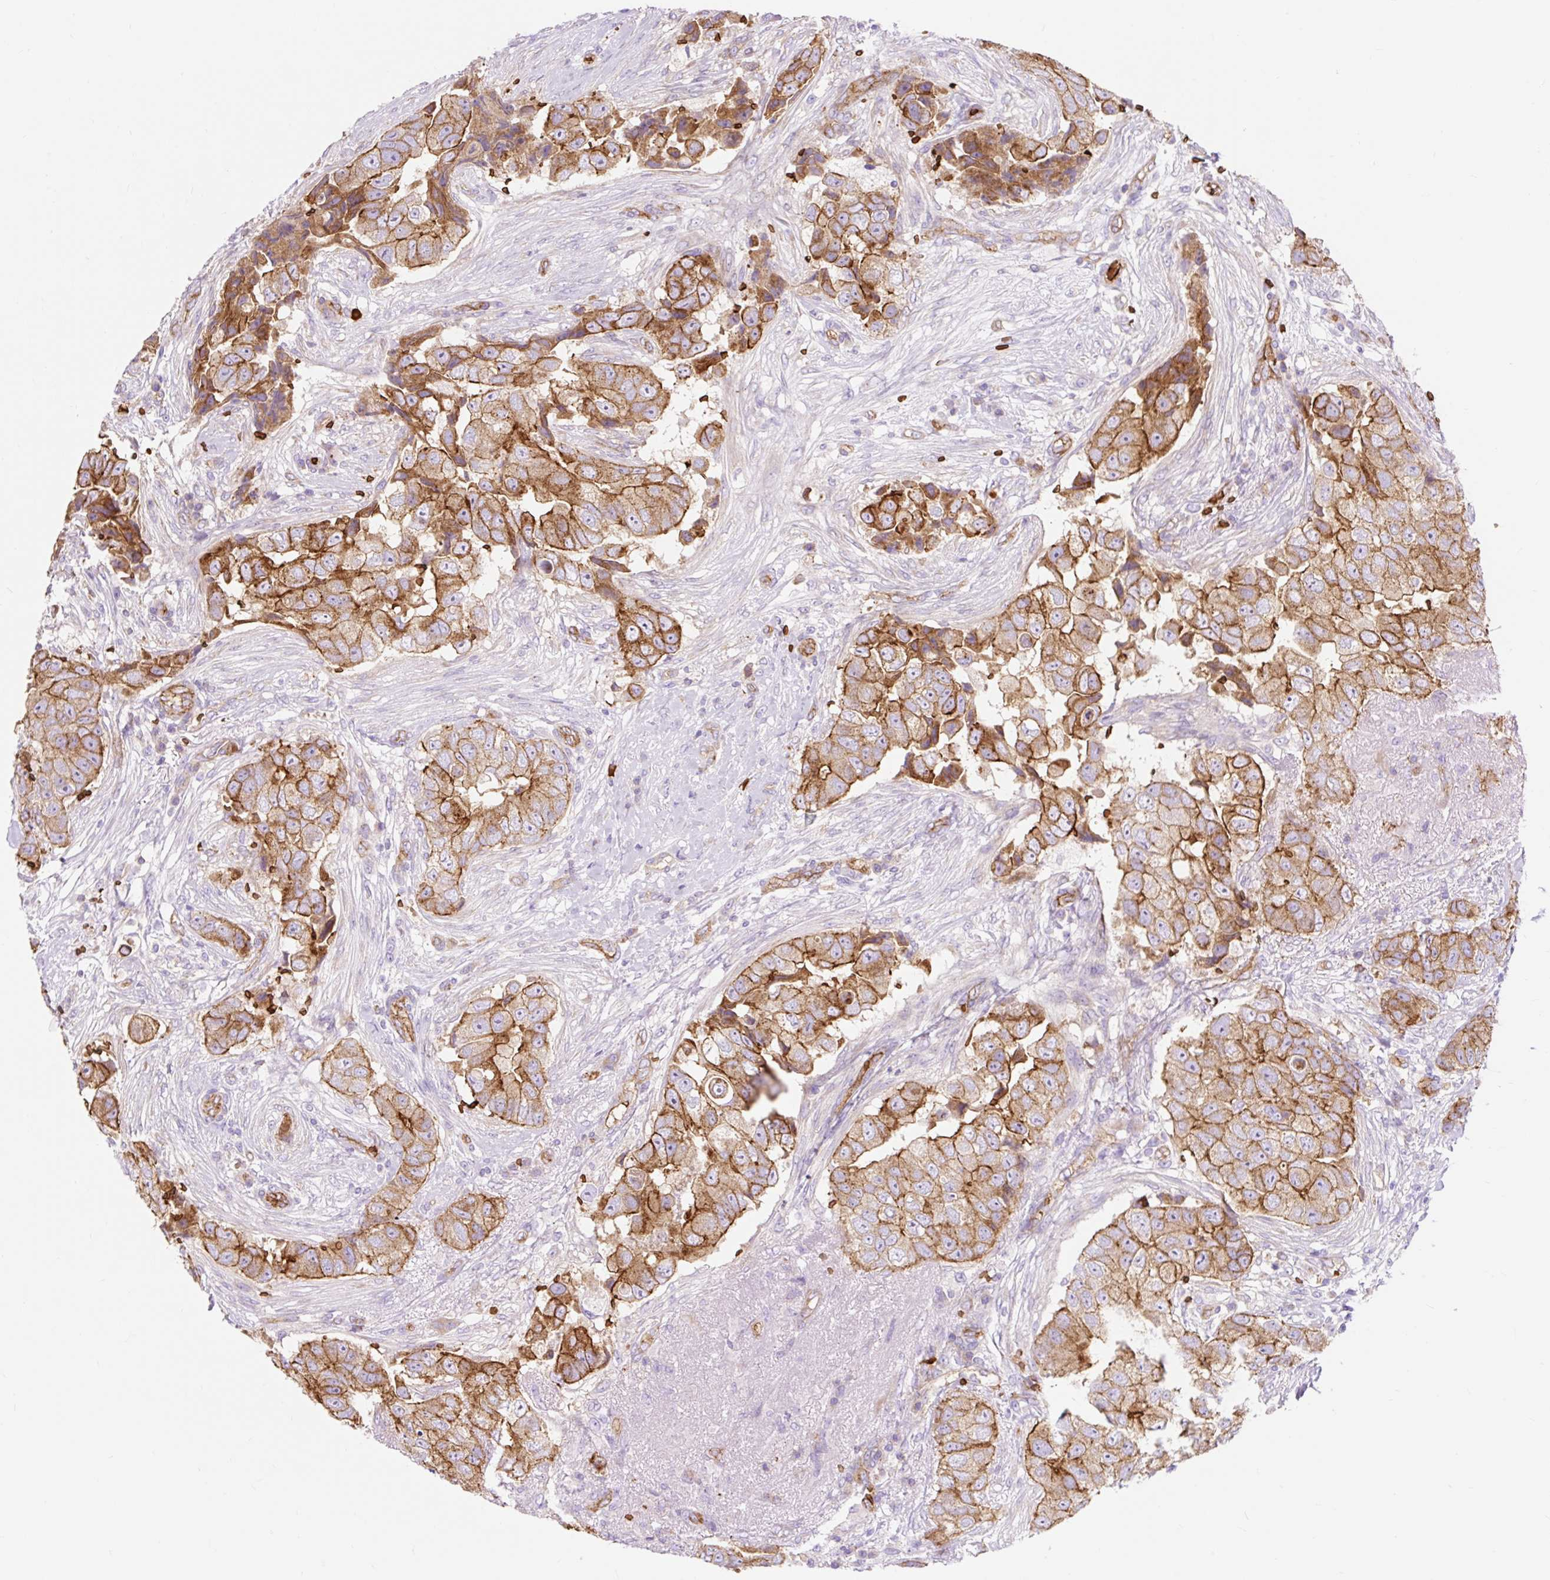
{"staining": {"intensity": "moderate", "quantity": ">75%", "location": "cytoplasmic/membranous"}, "tissue": "breast cancer", "cell_type": "Tumor cells", "image_type": "cancer", "snomed": [{"axis": "morphology", "description": "Normal tissue, NOS"}, {"axis": "morphology", "description": "Duct carcinoma"}, {"axis": "topography", "description": "Breast"}], "caption": "Tumor cells show moderate cytoplasmic/membranous expression in approximately >75% of cells in intraductal carcinoma (breast).", "gene": "HIP1R", "patient": {"sex": "female", "age": 62}}